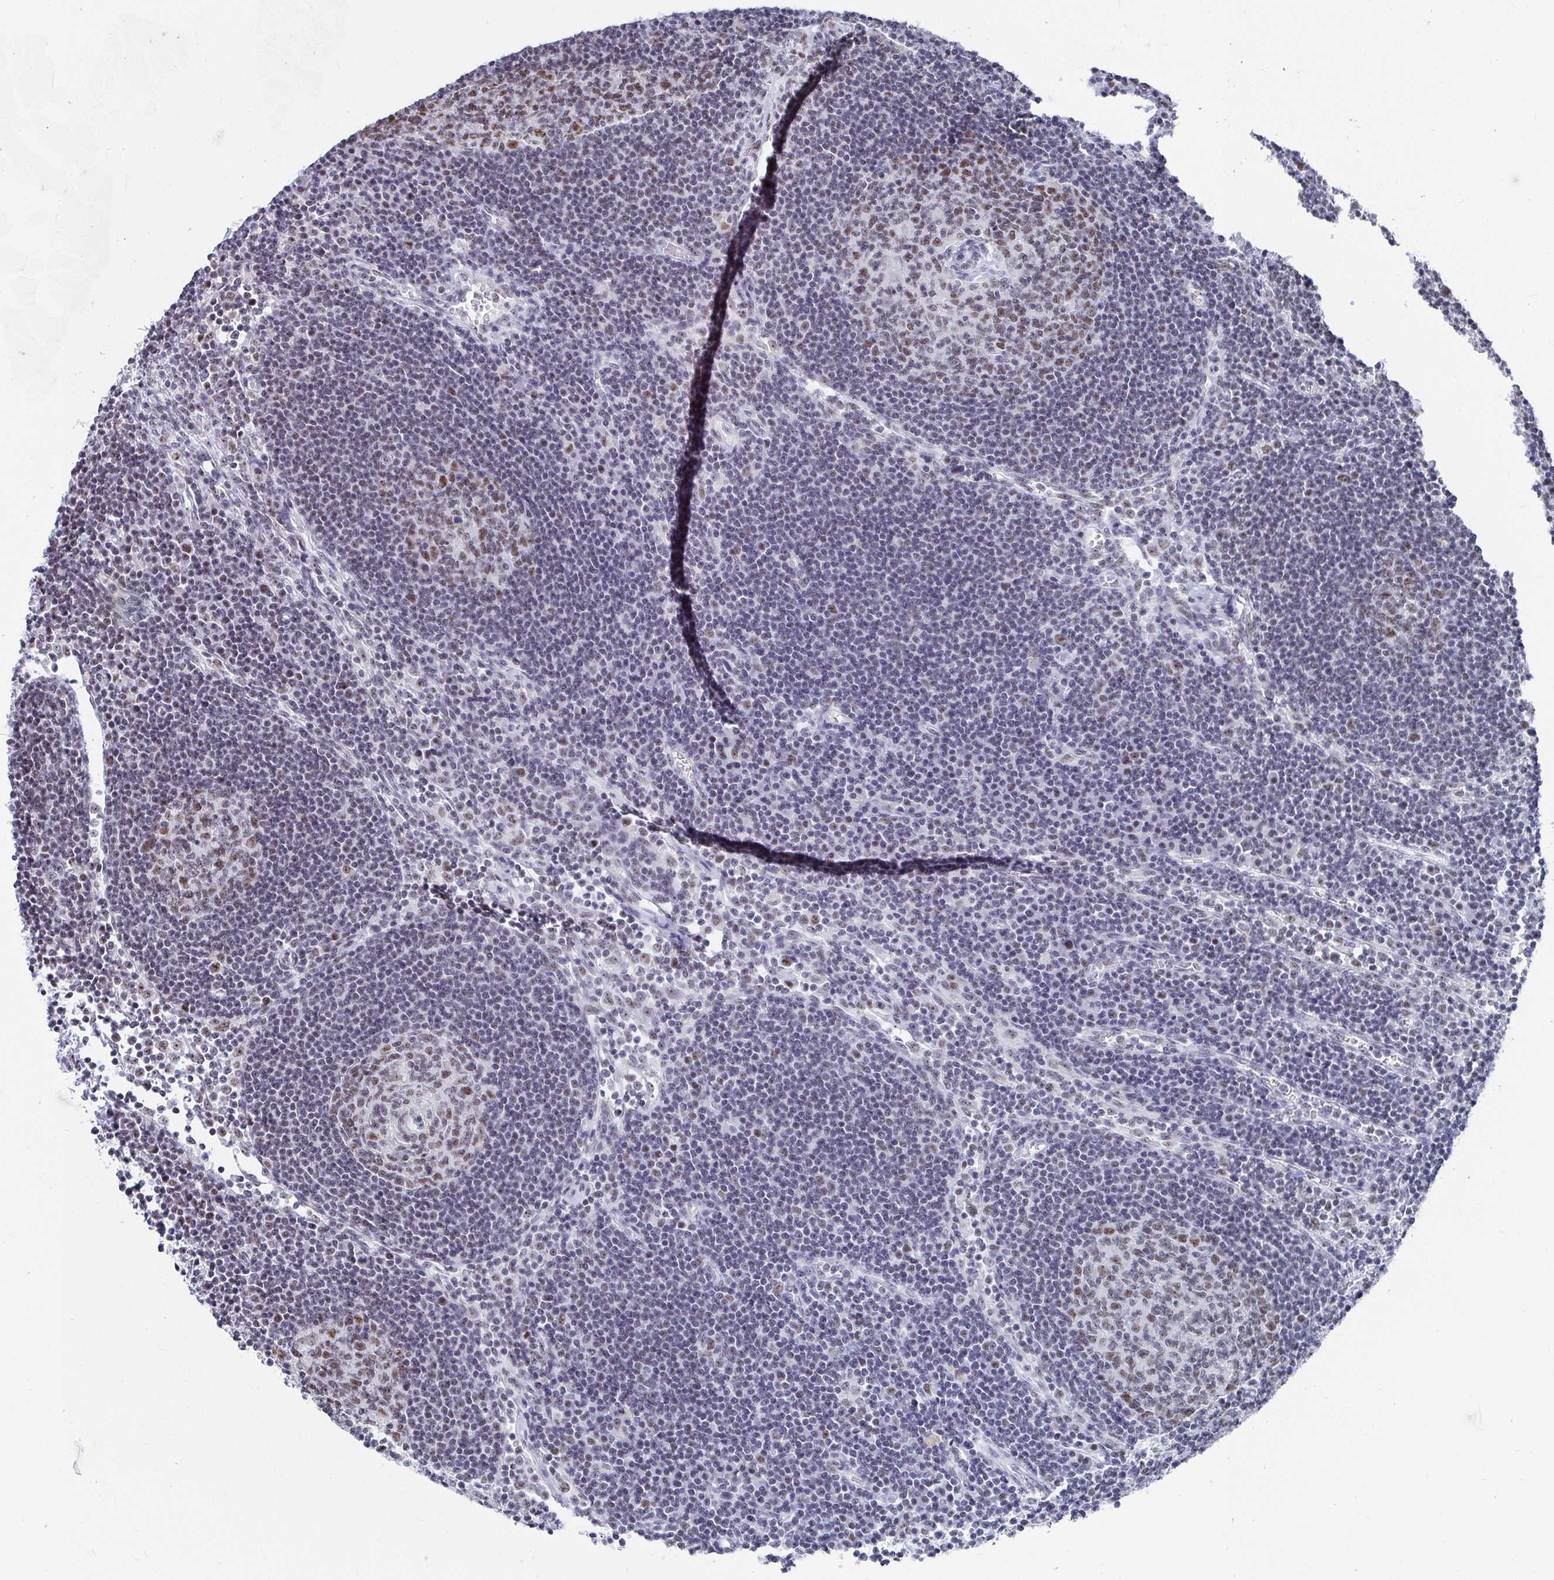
{"staining": {"intensity": "moderate", "quantity": "25%-75%", "location": "nuclear"}, "tissue": "lymph node", "cell_type": "Germinal center cells", "image_type": "normal", "snomed": [{"axis": "morphology", "description": "Normal tissue, NOS"}, {"axis": "topography", "description": "Lymph node"}], "caption": "Moderate nuclear positivity is appreciated in about 25%-75% of germinal center cells in benign lymph node.", "gene": "SIRT7", "patient": {"sex": "male", "age": 67}}